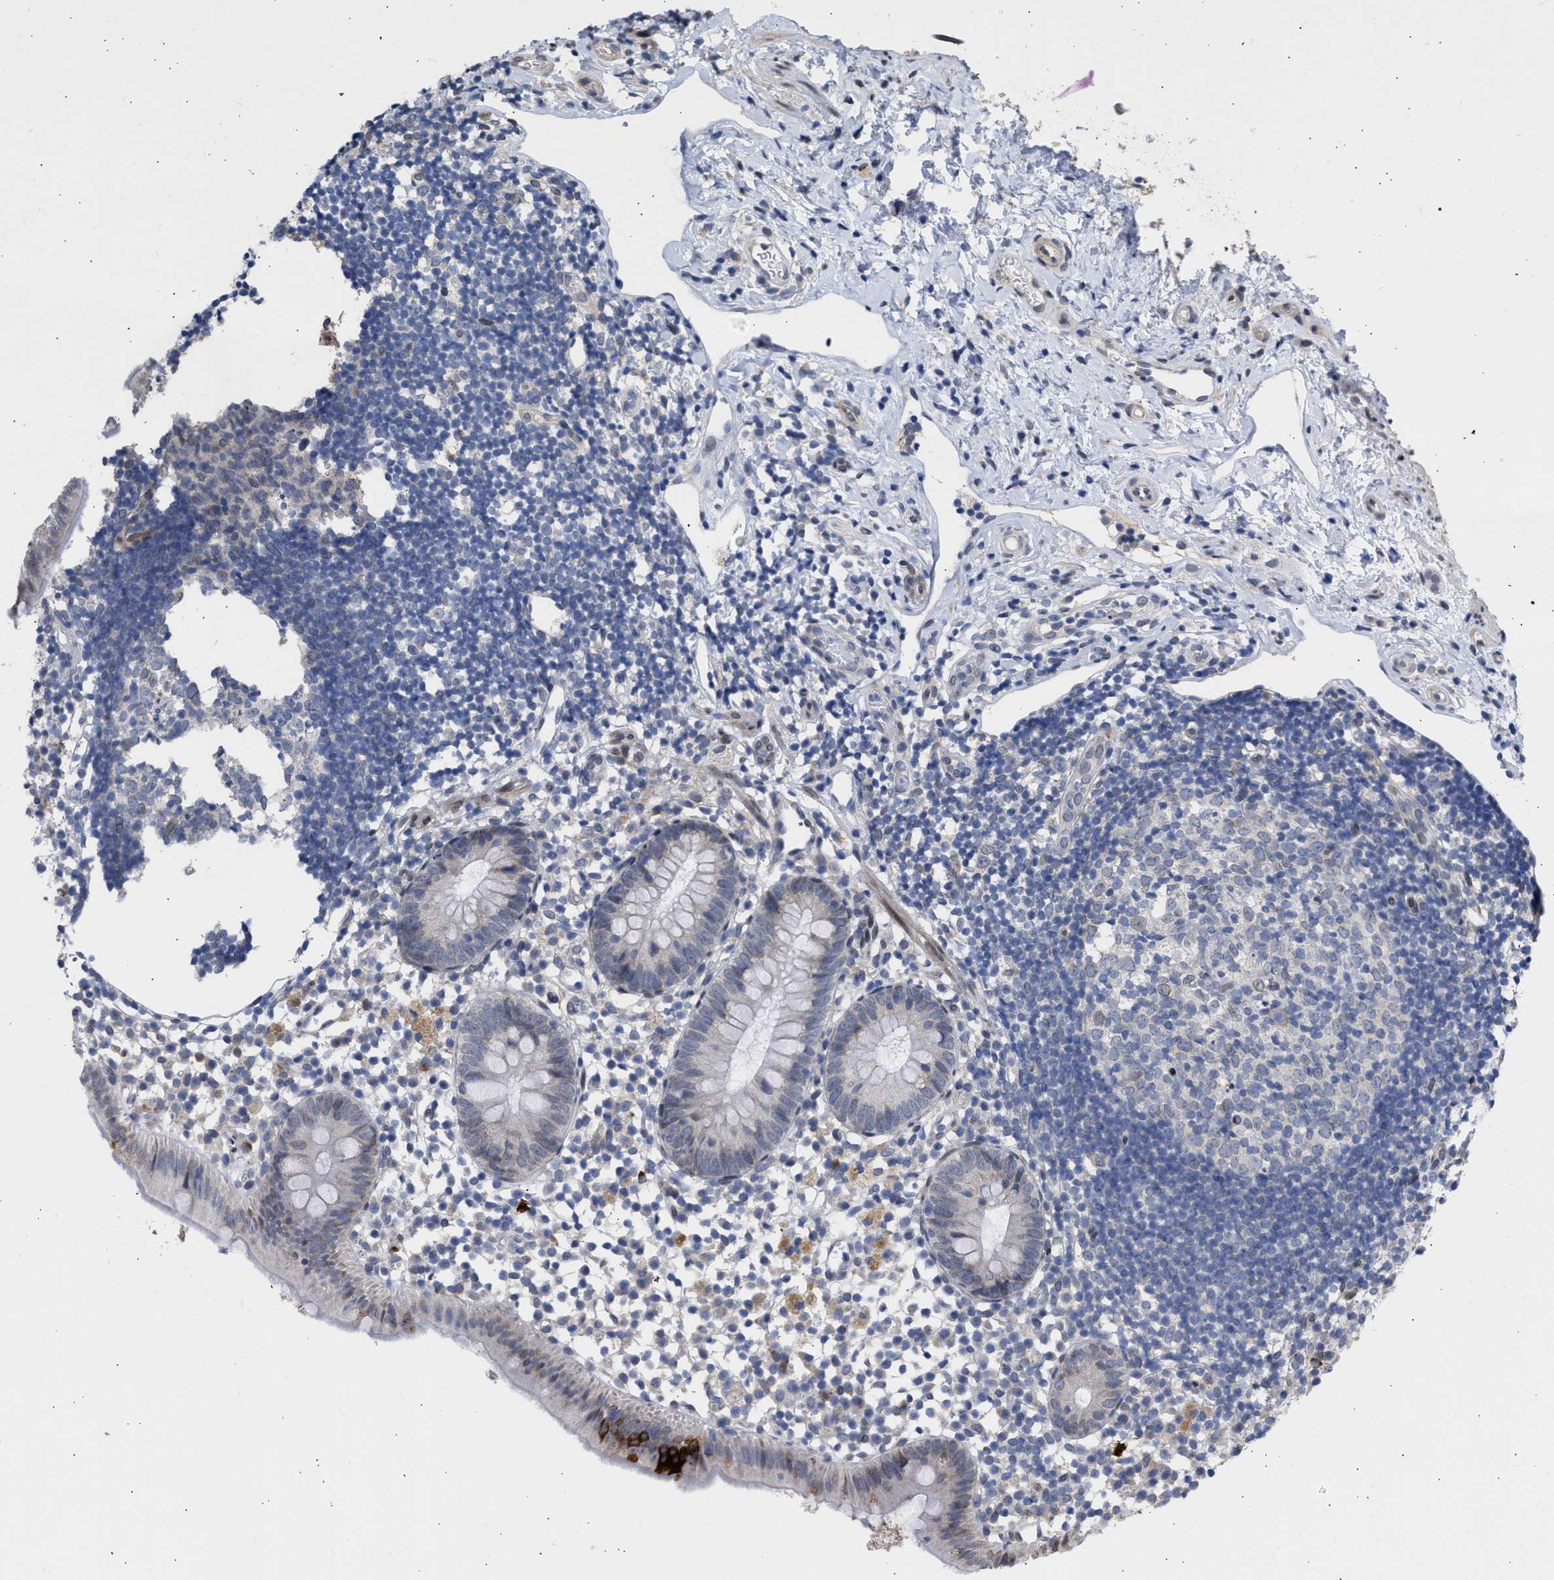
{"staining": {"intensity": "strong", "quantity": "<25%", "location": "cytoplasmic/membranous"}, "tissue": "appendix", "cell_type": "Glandular cells", "image_type": "normal", "snomed": [{"axis": "morphology", "description": "Normal tissue, NOS"}, {"axis": "topography", "description": "Appendix"}], "caption": "A brown stain labels strong cytoplasmic/membranous positivity of a protein in glandular cells of normal appendix.", "gene": "NUP35", "patient": {"sex": "female", "age": 20}}